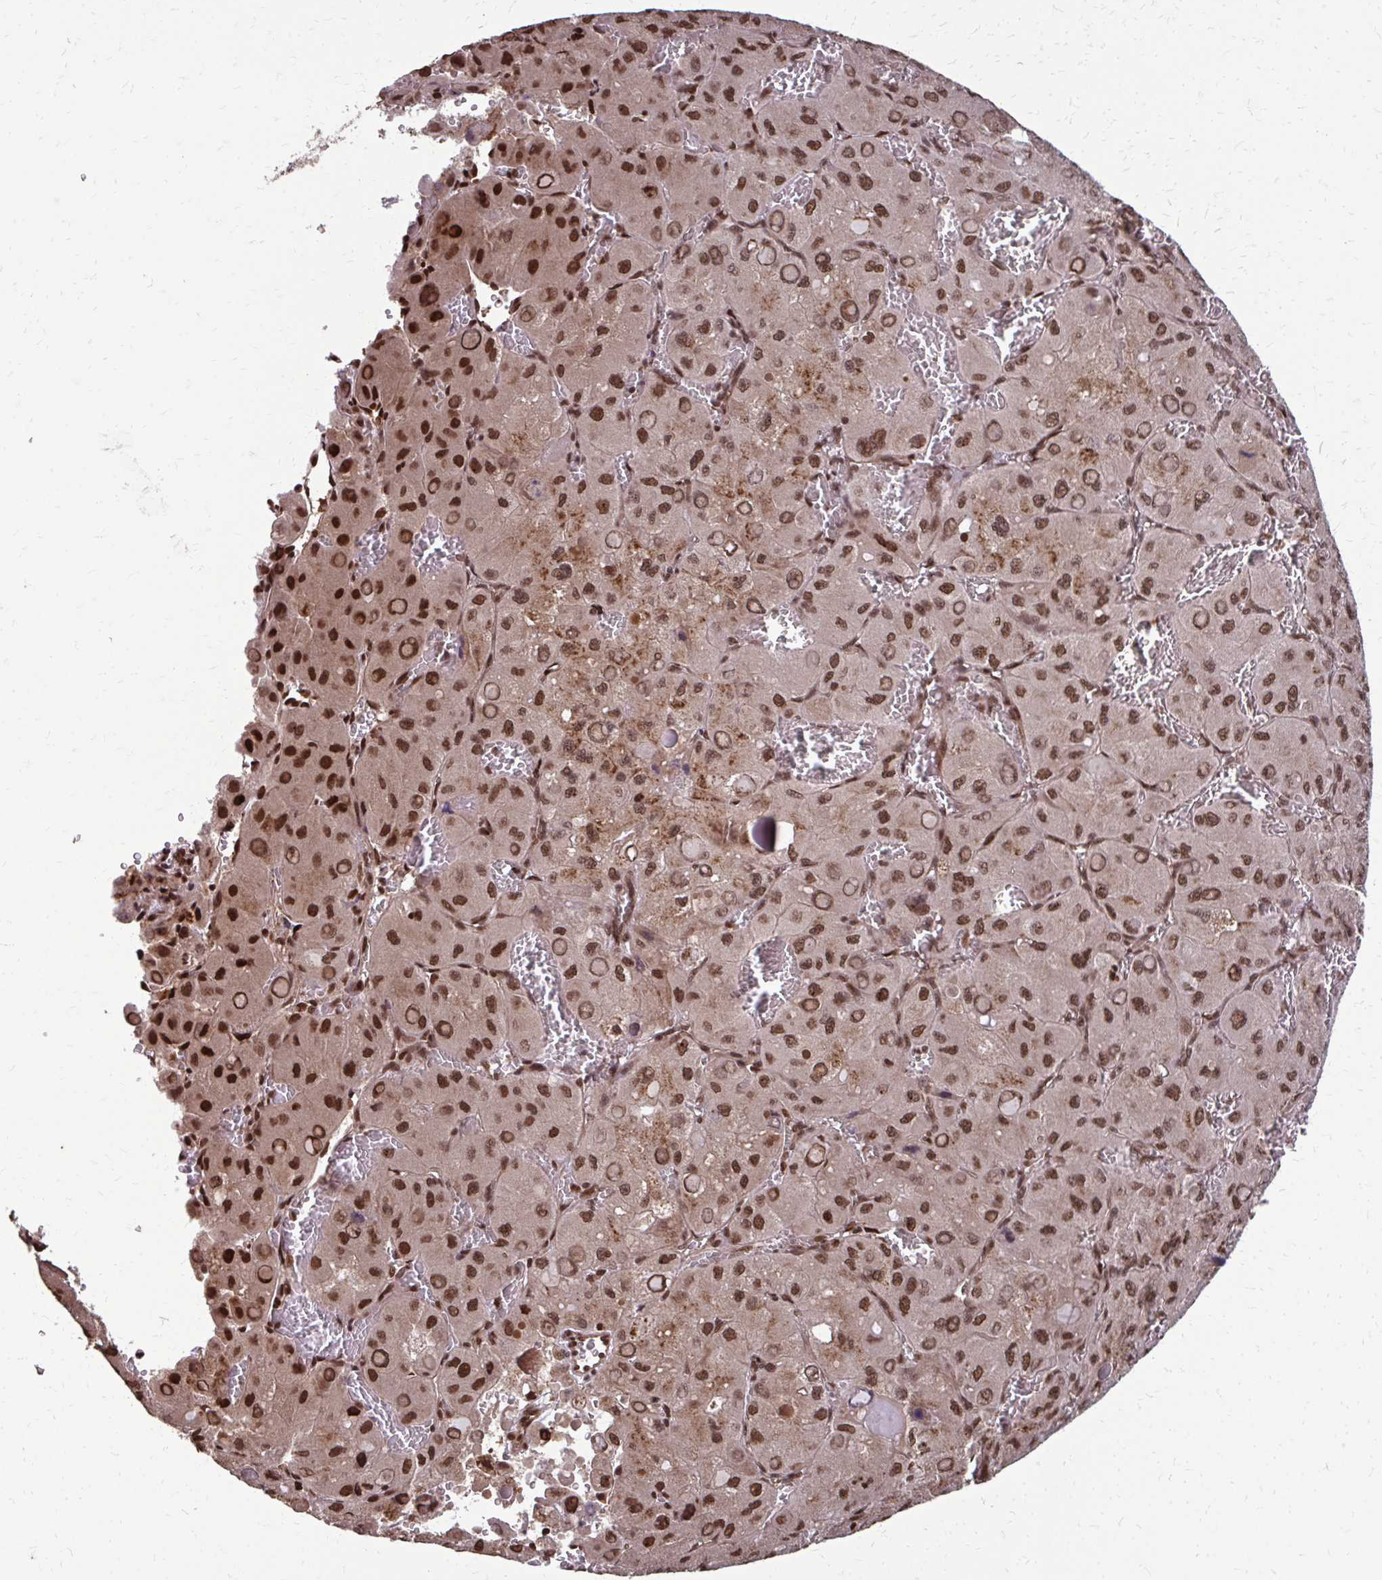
{"staining": {"intensity": "strong", "quantity": ">75%", "location": "nuclear"}, "tissue": "liver cancer", "cell_type": "Tumor cells", "image_type": "cancer", "snomed": [{"axis": "morphology", "description": "Carcinoma, Hepatocellular, NOS"}, {"axis": "topography", "description": "Liver"}], "caption": "A high-resolution image shows immunohistochemistry (IHC) staining of liver cancer, which demonstrates strong nuclear positivity in approximately >75% of tumor cells.", "gene": "SS18", "patient": {"sex": "male", "age": 27}}